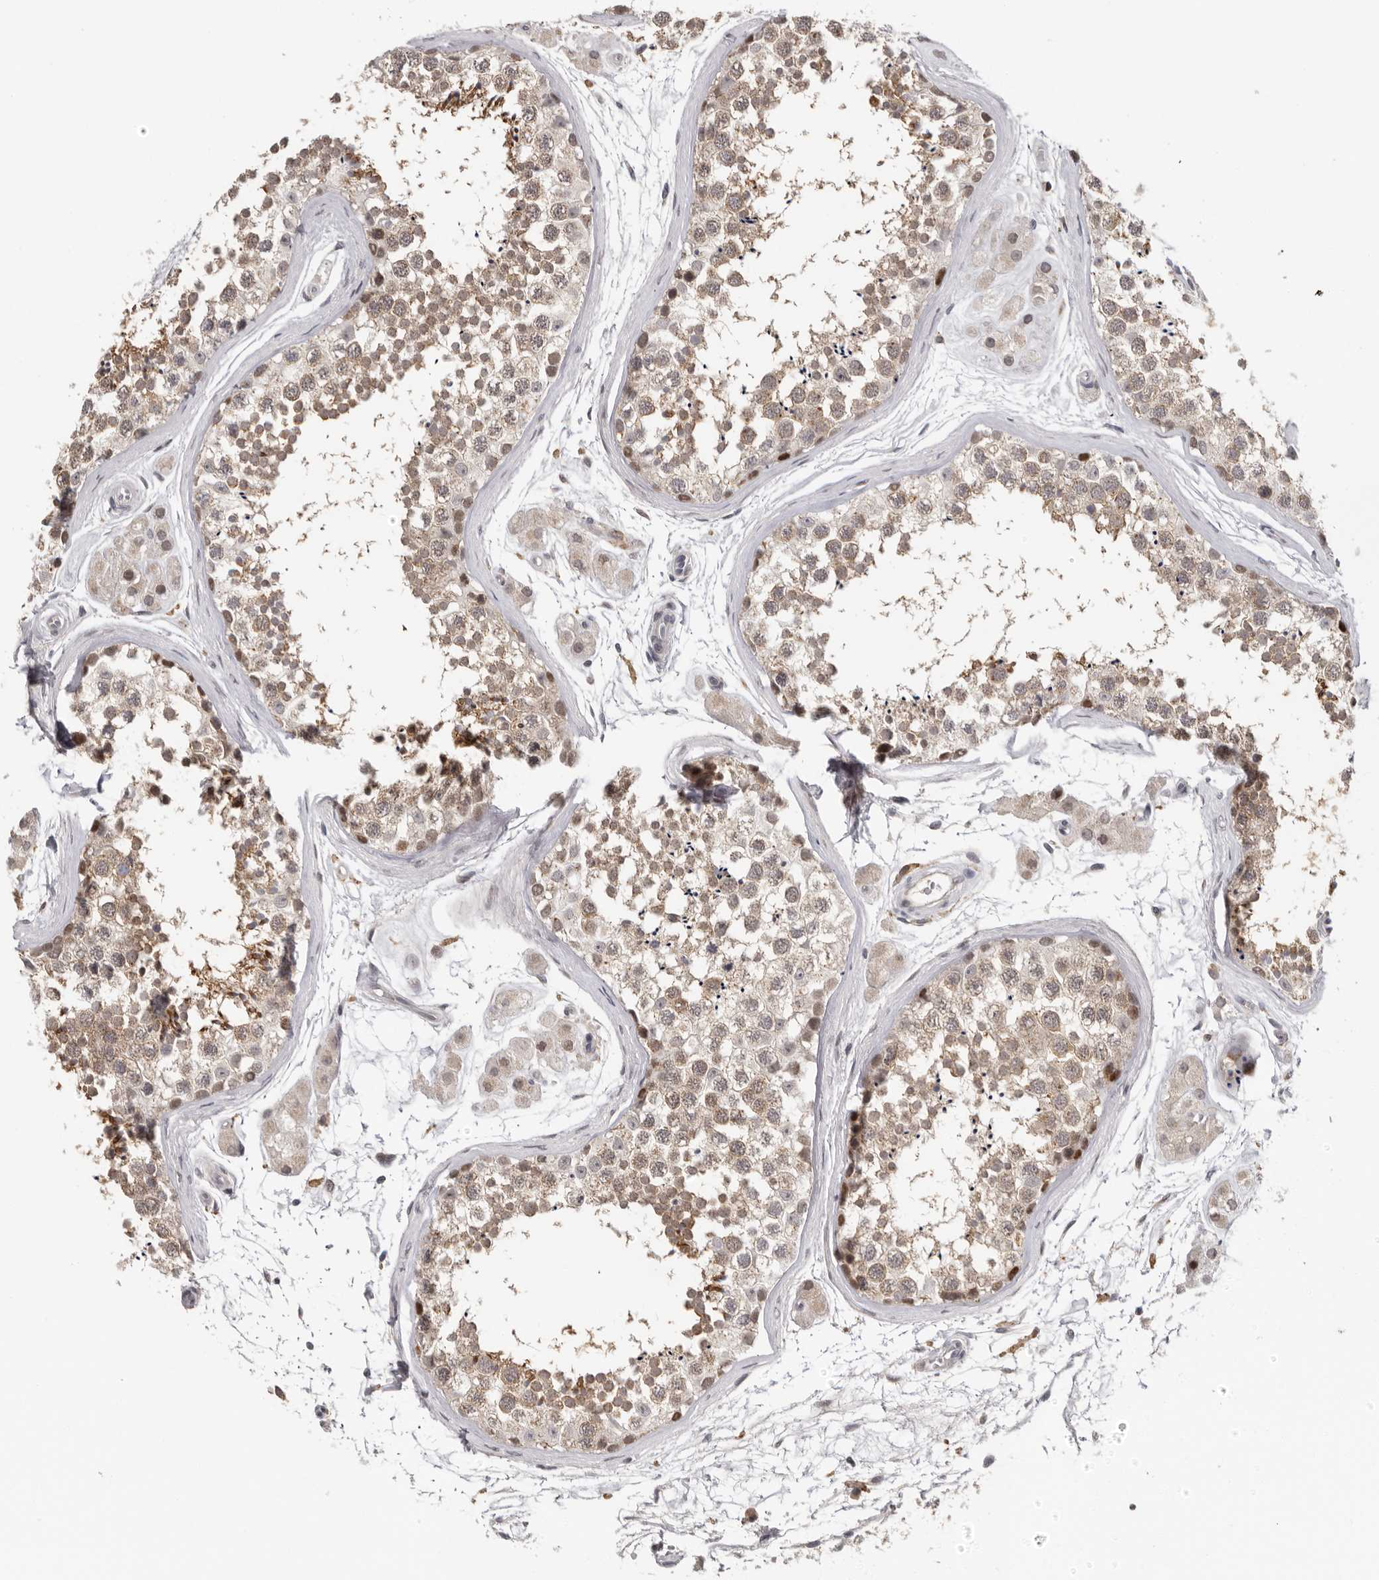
{"staining": {"intensity": "moderate", "quantity": "<25%", "location": "cytoplasmic/membranous,nuclear"}, "tissue": "testis", "cell_type": "Cells in seminiferous ducts", "image_type": "normal", "snomed": [{"axis": "morphology", "description": "Normal tissue, NOS"}, {"axis": "topography", "description": "Testis"}], "caption": "Testis was stained to show a protein in brown. There is low levels of moderate cytoplasmic/membranous,nuclear positivity in about <25% of cells in seminiferous ducts. (IHC, brightfield microscopy, high magnification).", "gene": "KIF2B", "patient": {"sex": "male", "age": 56}}